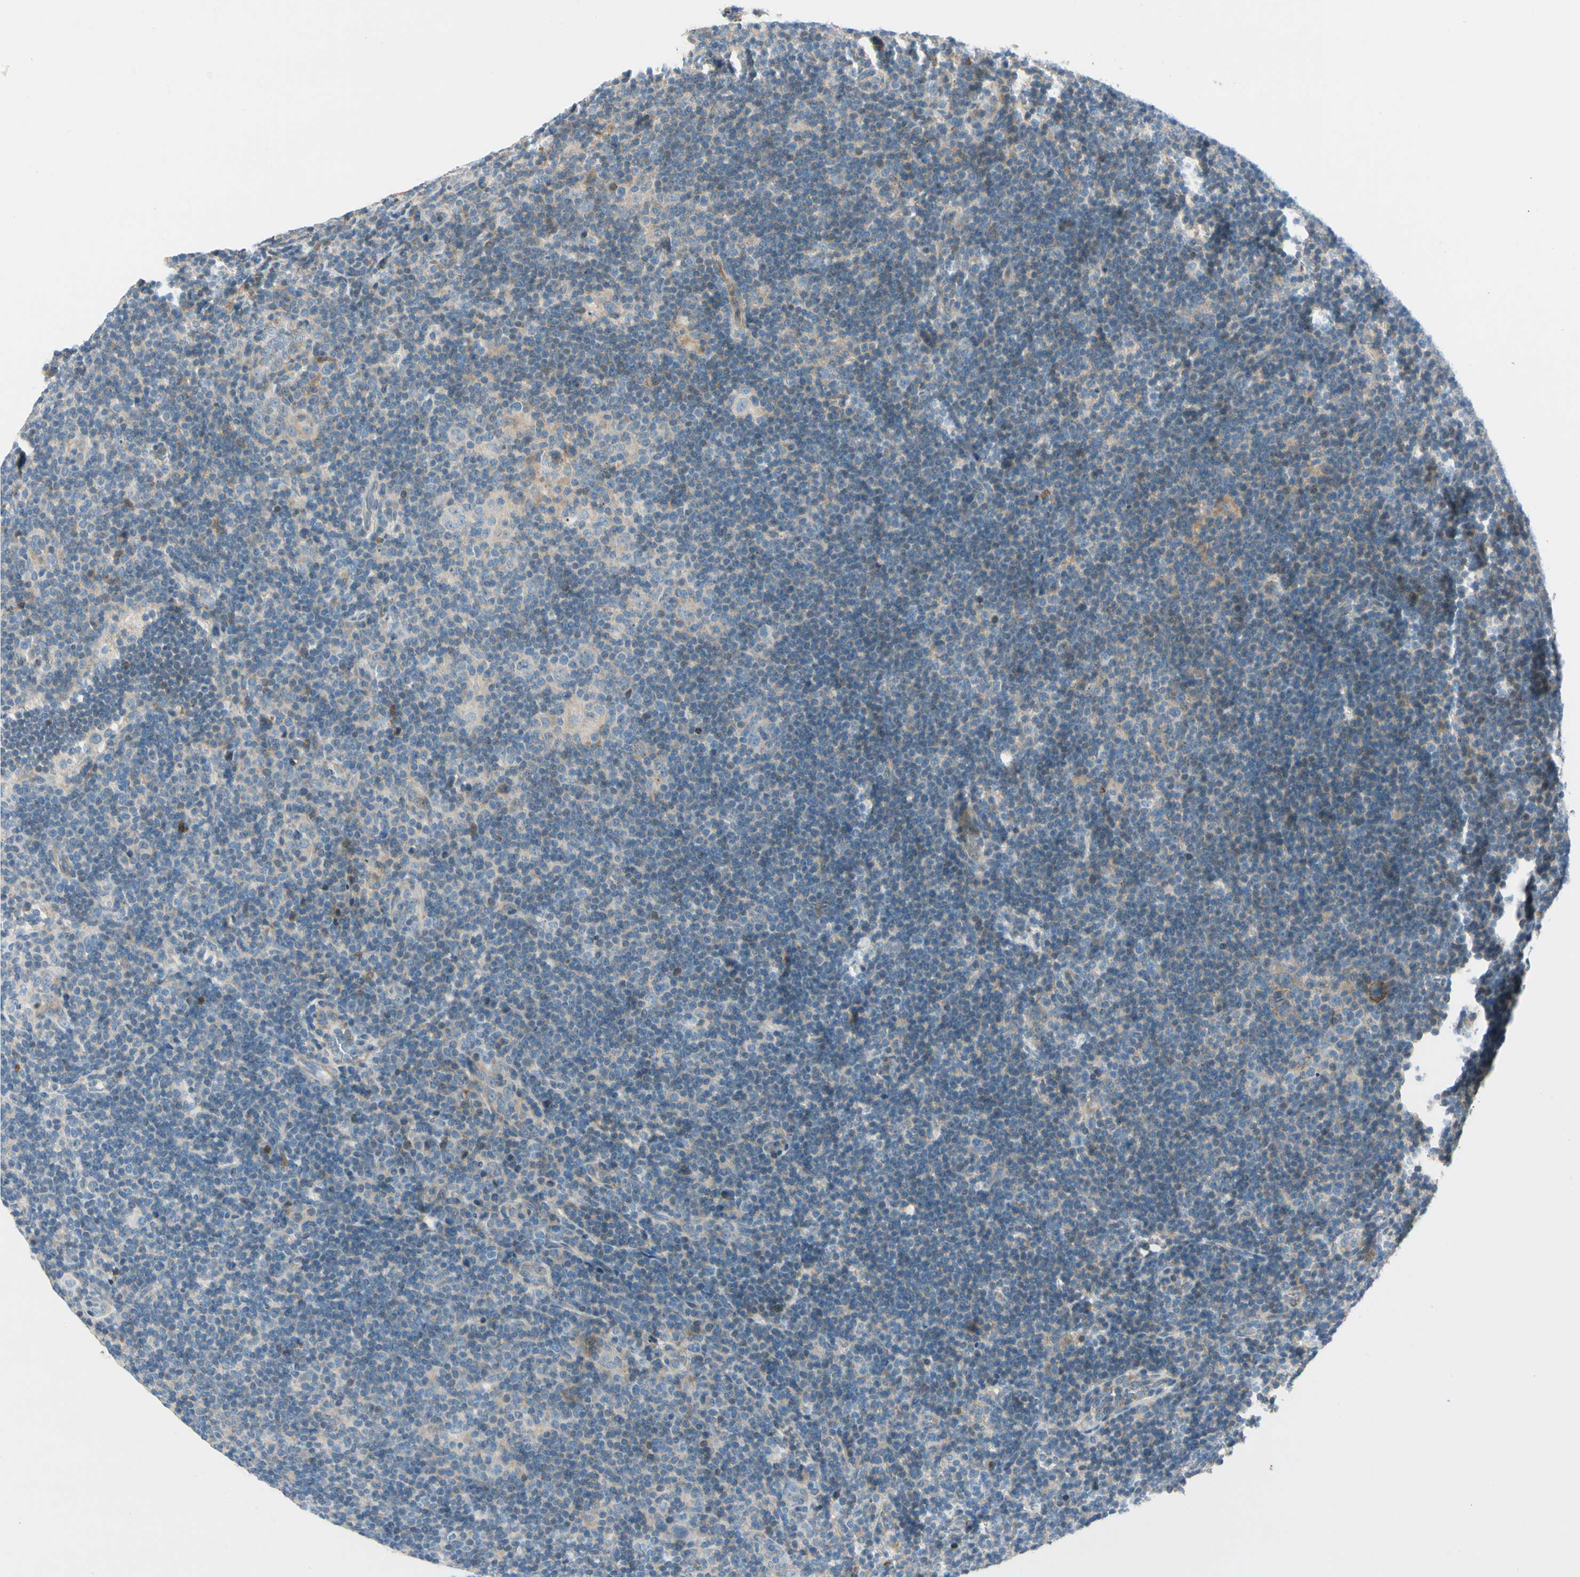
{"staining": {"intensity": "negative", "quantity": "none", "location": "none"}, "tissue": "lymphoma", "cell_type": "Tumor cells", "image_type": "cancer", "snomed": [{"axis": "morphology", "description": "Hodgkin's disease, NOS"}, {"axis": "topography", "description": "Lymph node"}], "caption": "Tumor cells show no significant protein positivity in lymphoma.", "gene": "CDH6", "patient": {"sex": "female", "age": 57}}